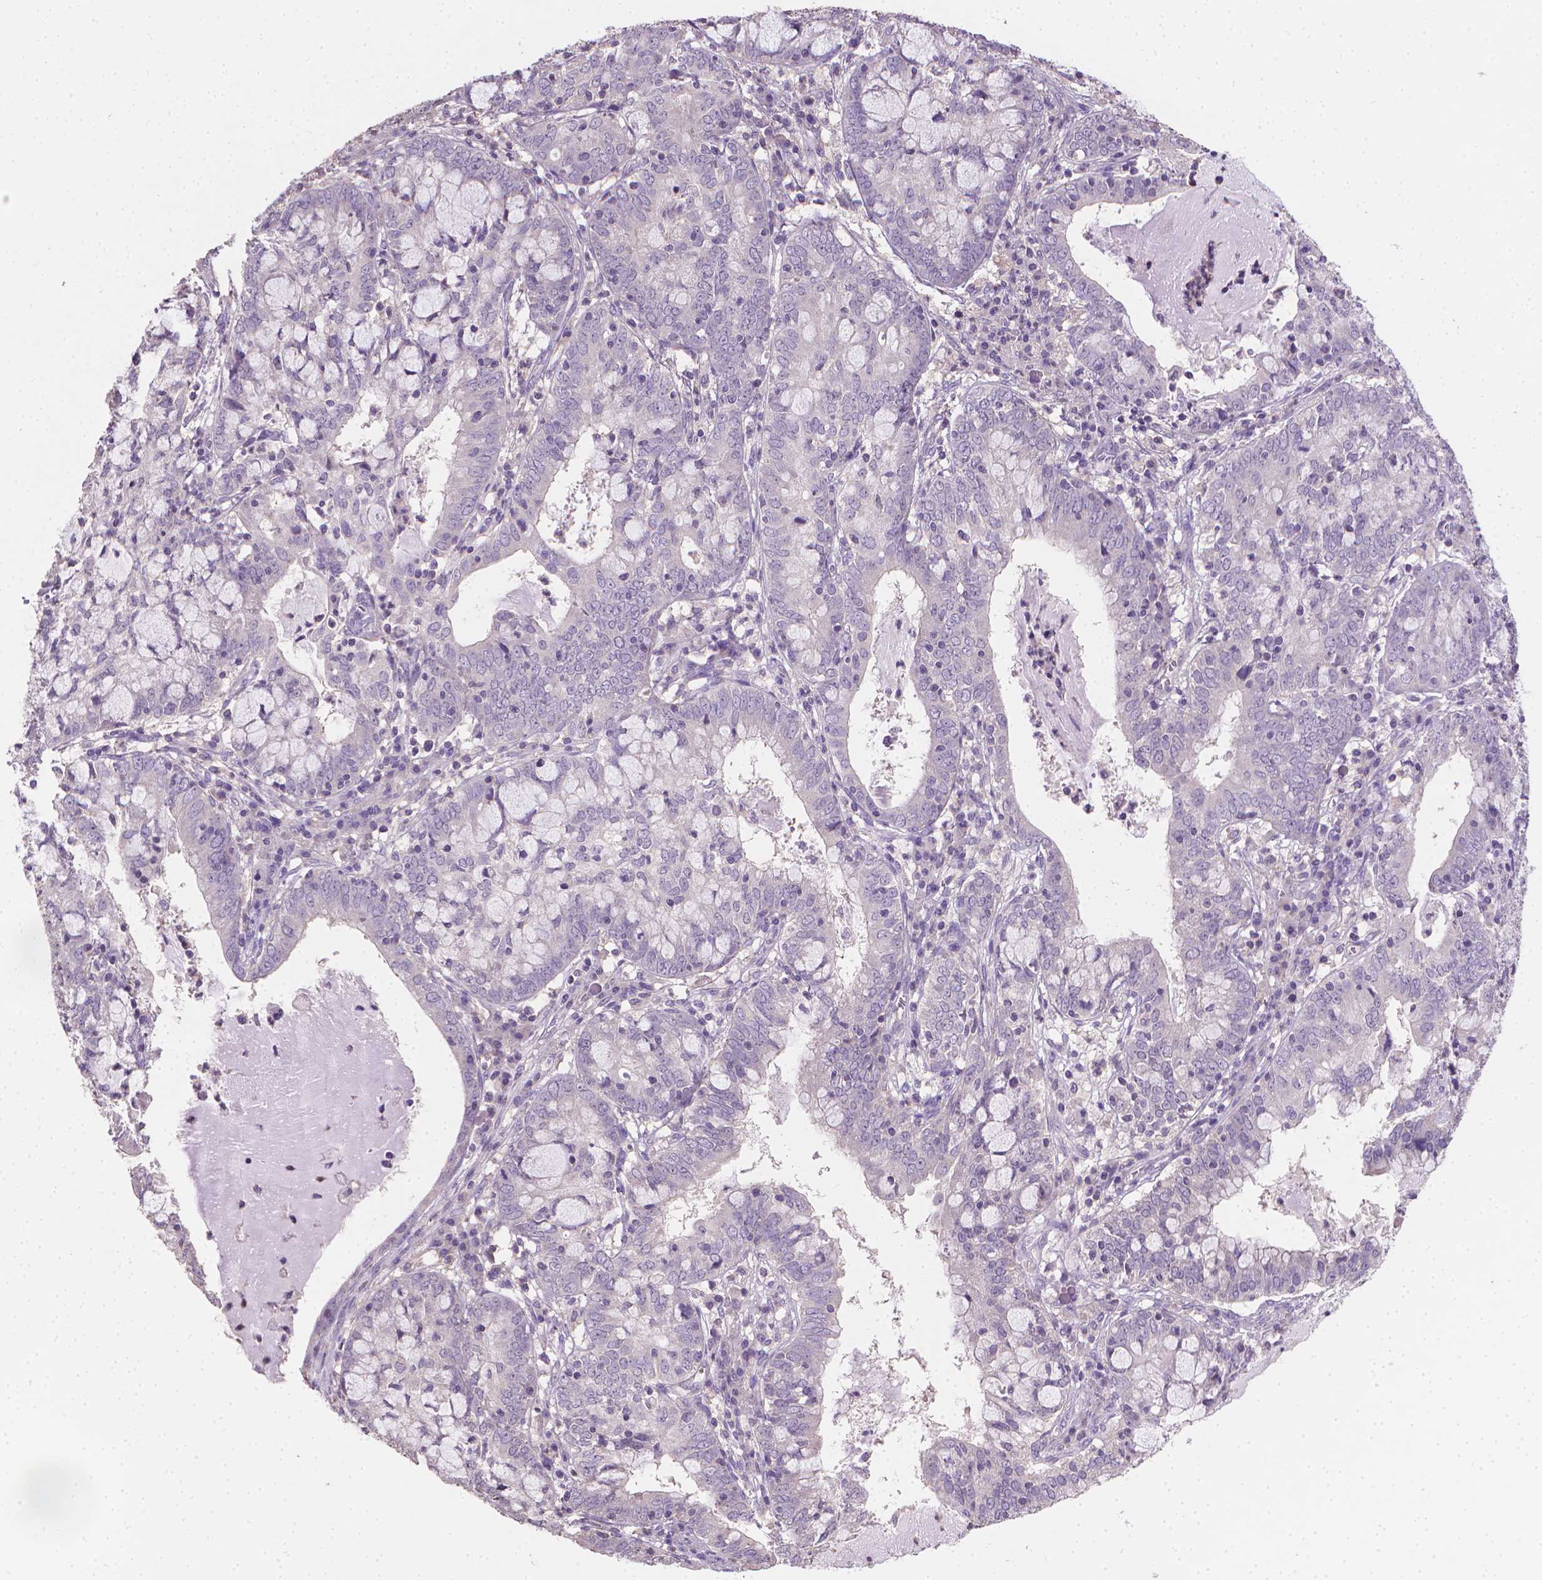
{"staining": {"intensity": "negative", "quantity": "none", "location": "none"}, "tissue": "cervical cancer", "cell_type": "Tumor cells", "image_type": "cancer", "snomed": [{"axis": "morphology", "description": "Adenocarcinoma, NOS"}, {"axis": "topography", "description": "Cervix"}], "caption": "A high-resolution micrograph shows IHC staining of adenocarcinoma (cervical), which reveals no significant staining in tumor cells. (DAB (3,3'-diaminobenzidine) immunohistochemistry visualized using brightfield microscopy, high magnification).", "gene": "CATIP", "patient": {"sex": "female", "age": 40}}